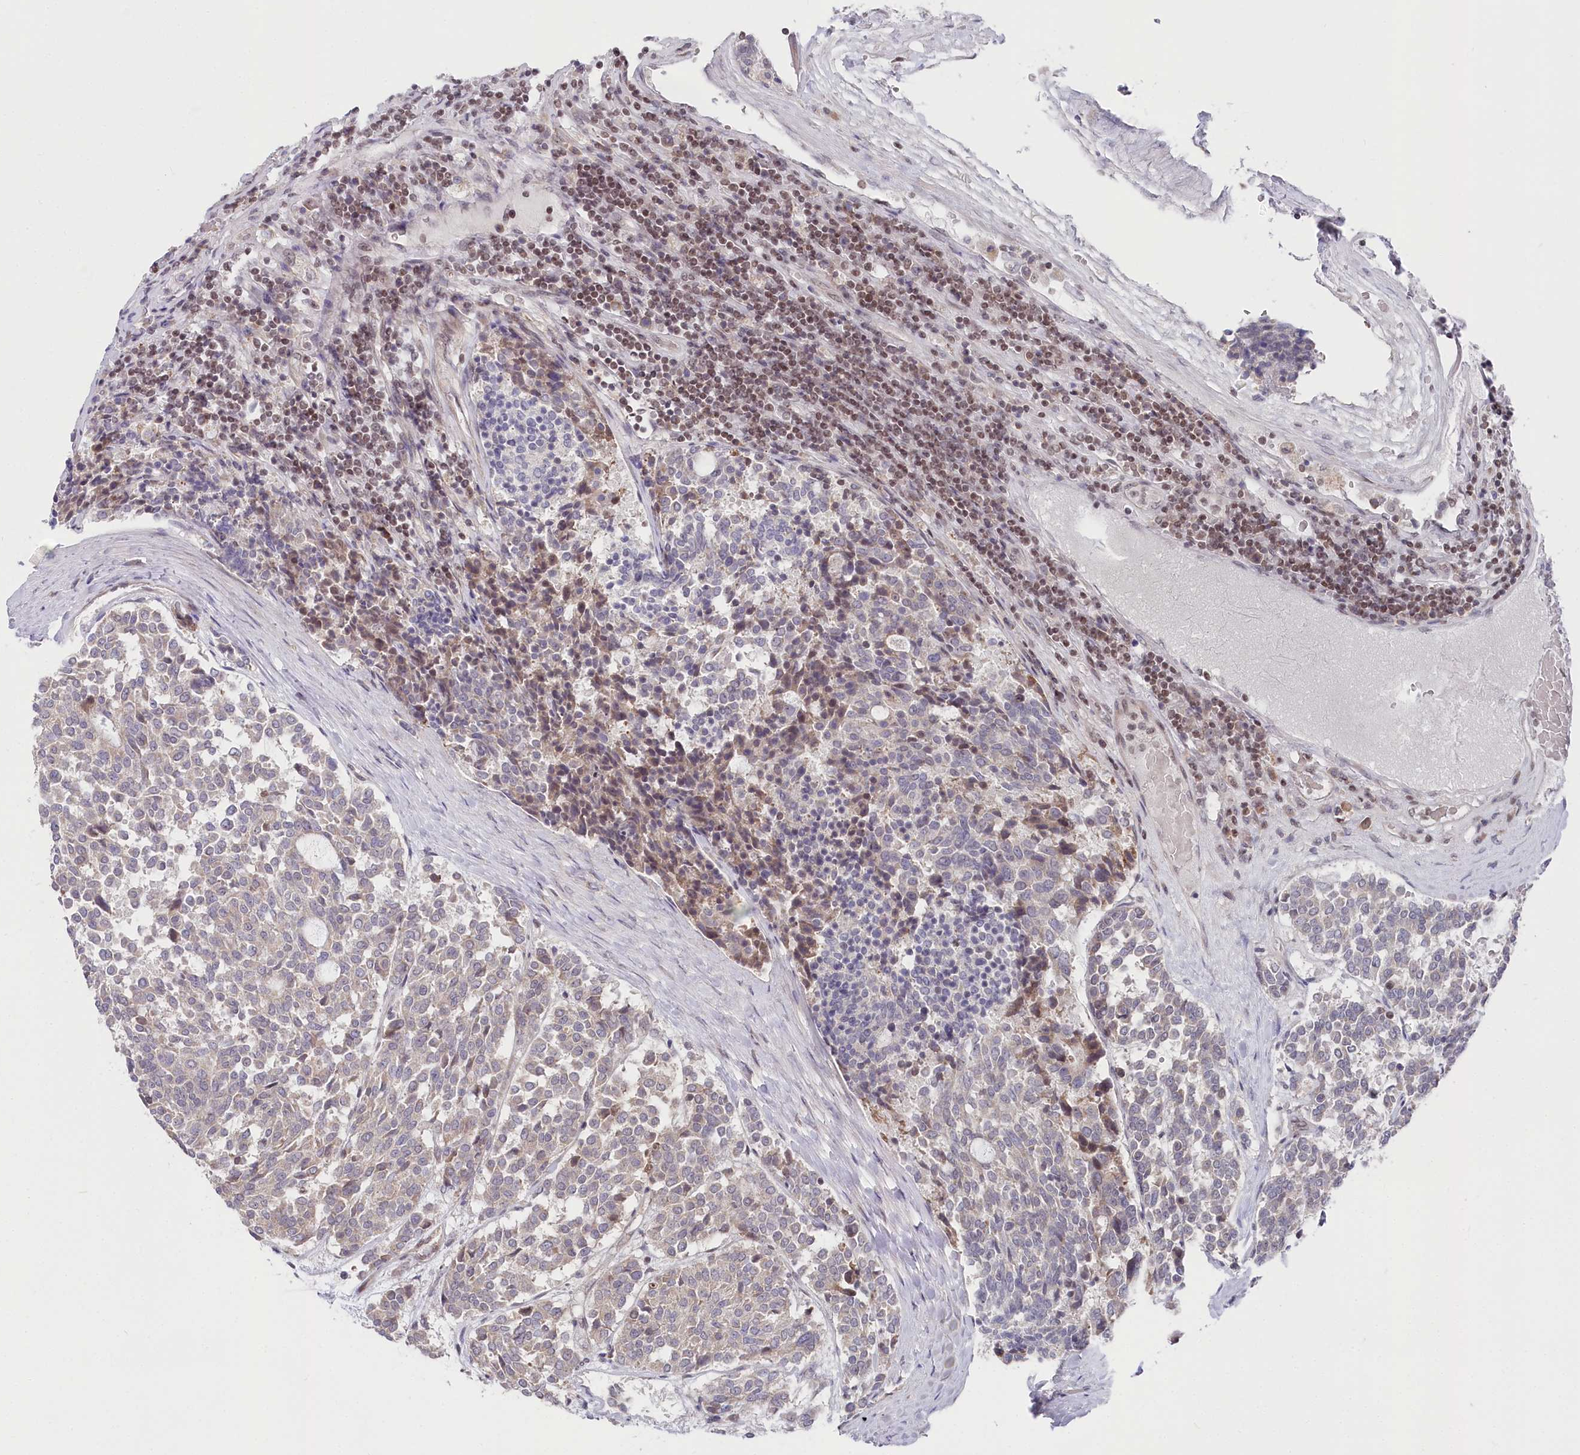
{"staining": {"intensity": "weak", "quantity": "<25%", "location": "nuclear"}, "tissue": "carcinoid", "cell_type": "Tumor cells", "image_type": "cancer", "snomed": [{"axis": "morphology", "description": "Carcinoid, malignant, NOS"}, {"axis": "topography", "description": "Pancreas"}], "caption": "This is an immunohistochemistry (IHC) micrograph of human carcinoid. There is no staining in tumor cells.", "gene": "CGGBP1", "patient": {"sex": "female", "age": 54}}